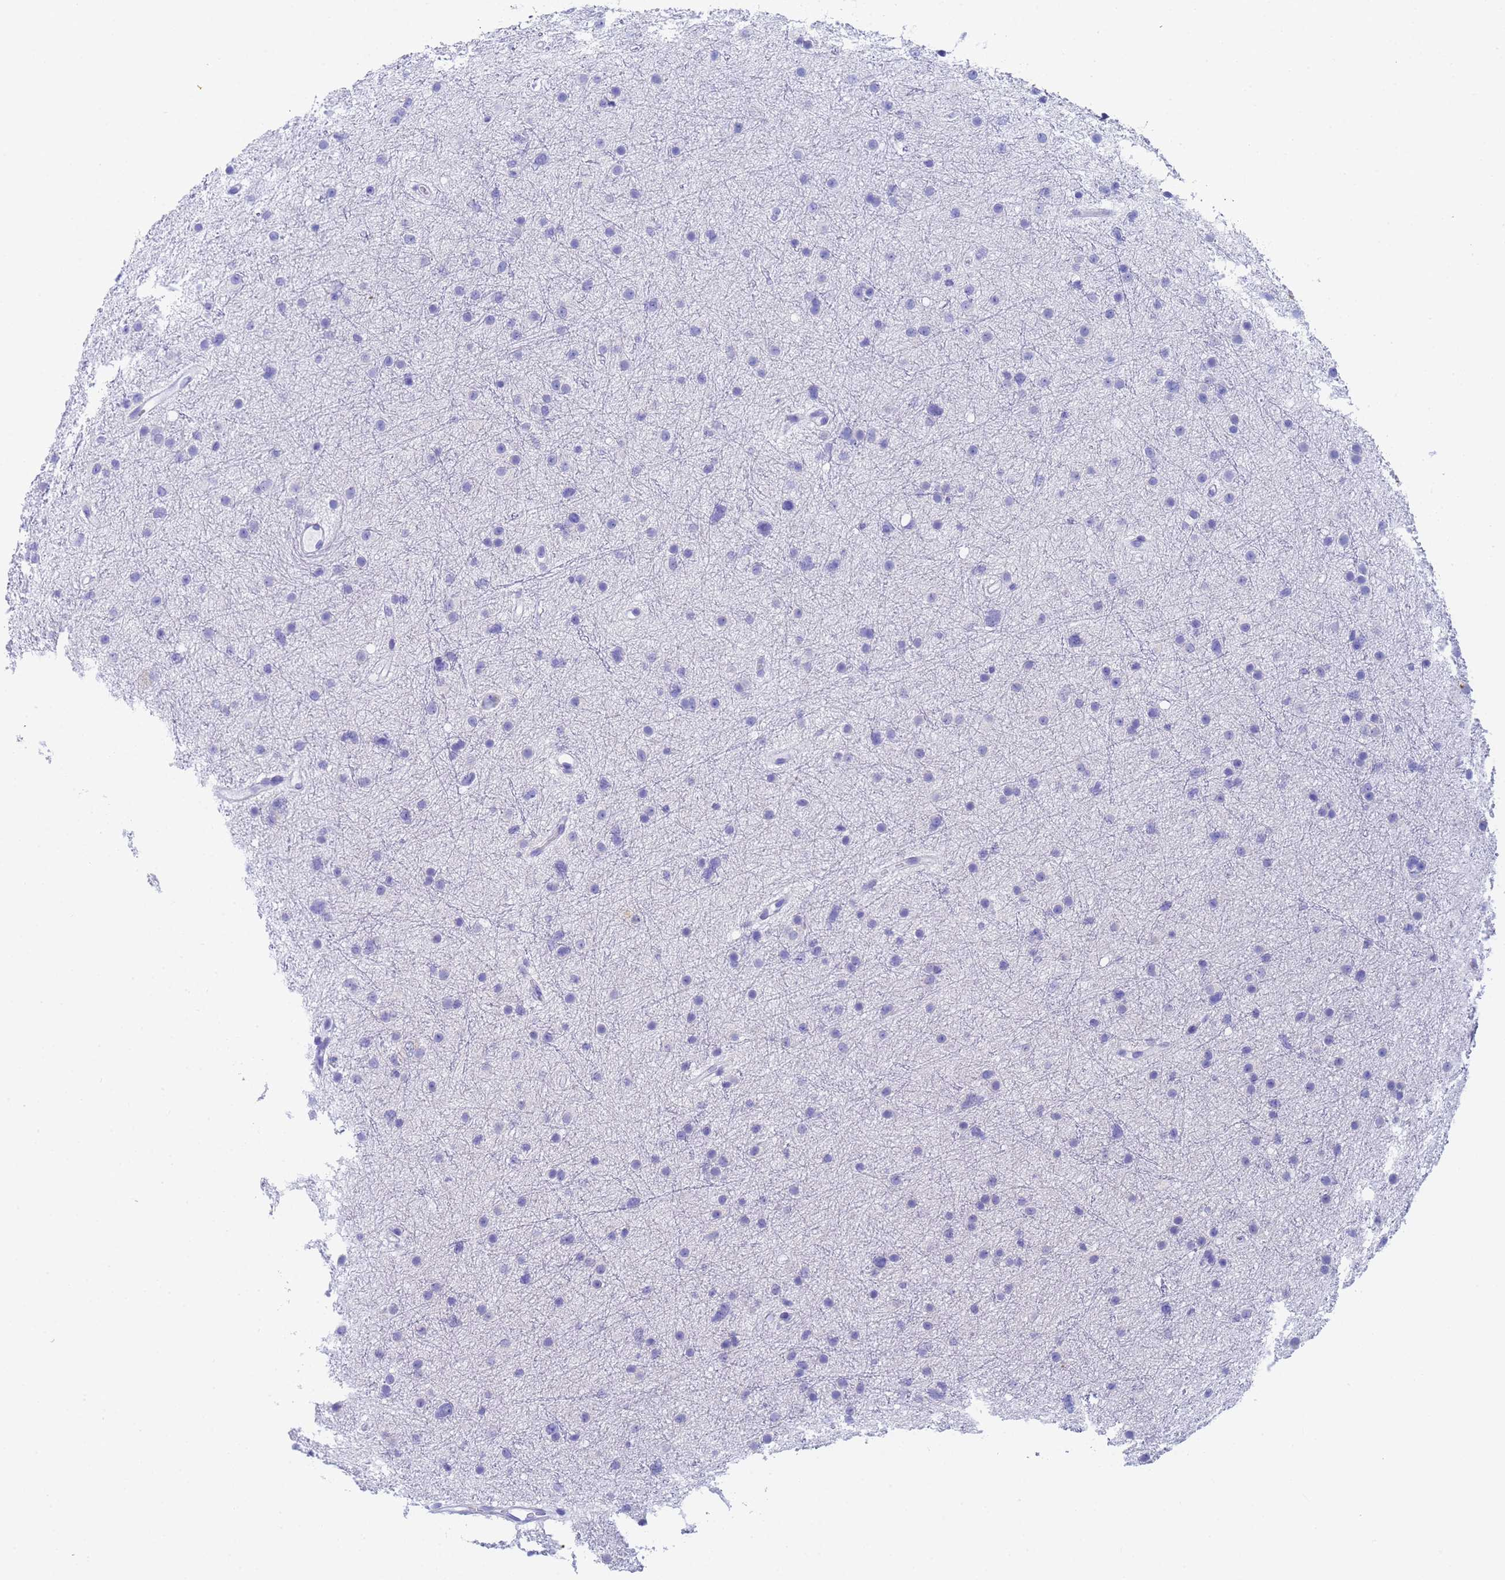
{"staining": {"intensity": "negative", "quantity": "none", "location": "none"}, "tissue": "glioma", "cell_type": "Tumor cells", "image_type": "cancer", "snomed": [{"axis": "morphology", "description": "Glioma, malignant, Low grade"}, {"axis": "topography", "description": "Cerebral cortex"}], "caption": "The histopathology image displays no staining of tumor cells in glioma. (DAB immunohistochemistry (IHC), high magnification).", "gene": "STATH", "patient": {"sex": "female", "age": 39}}